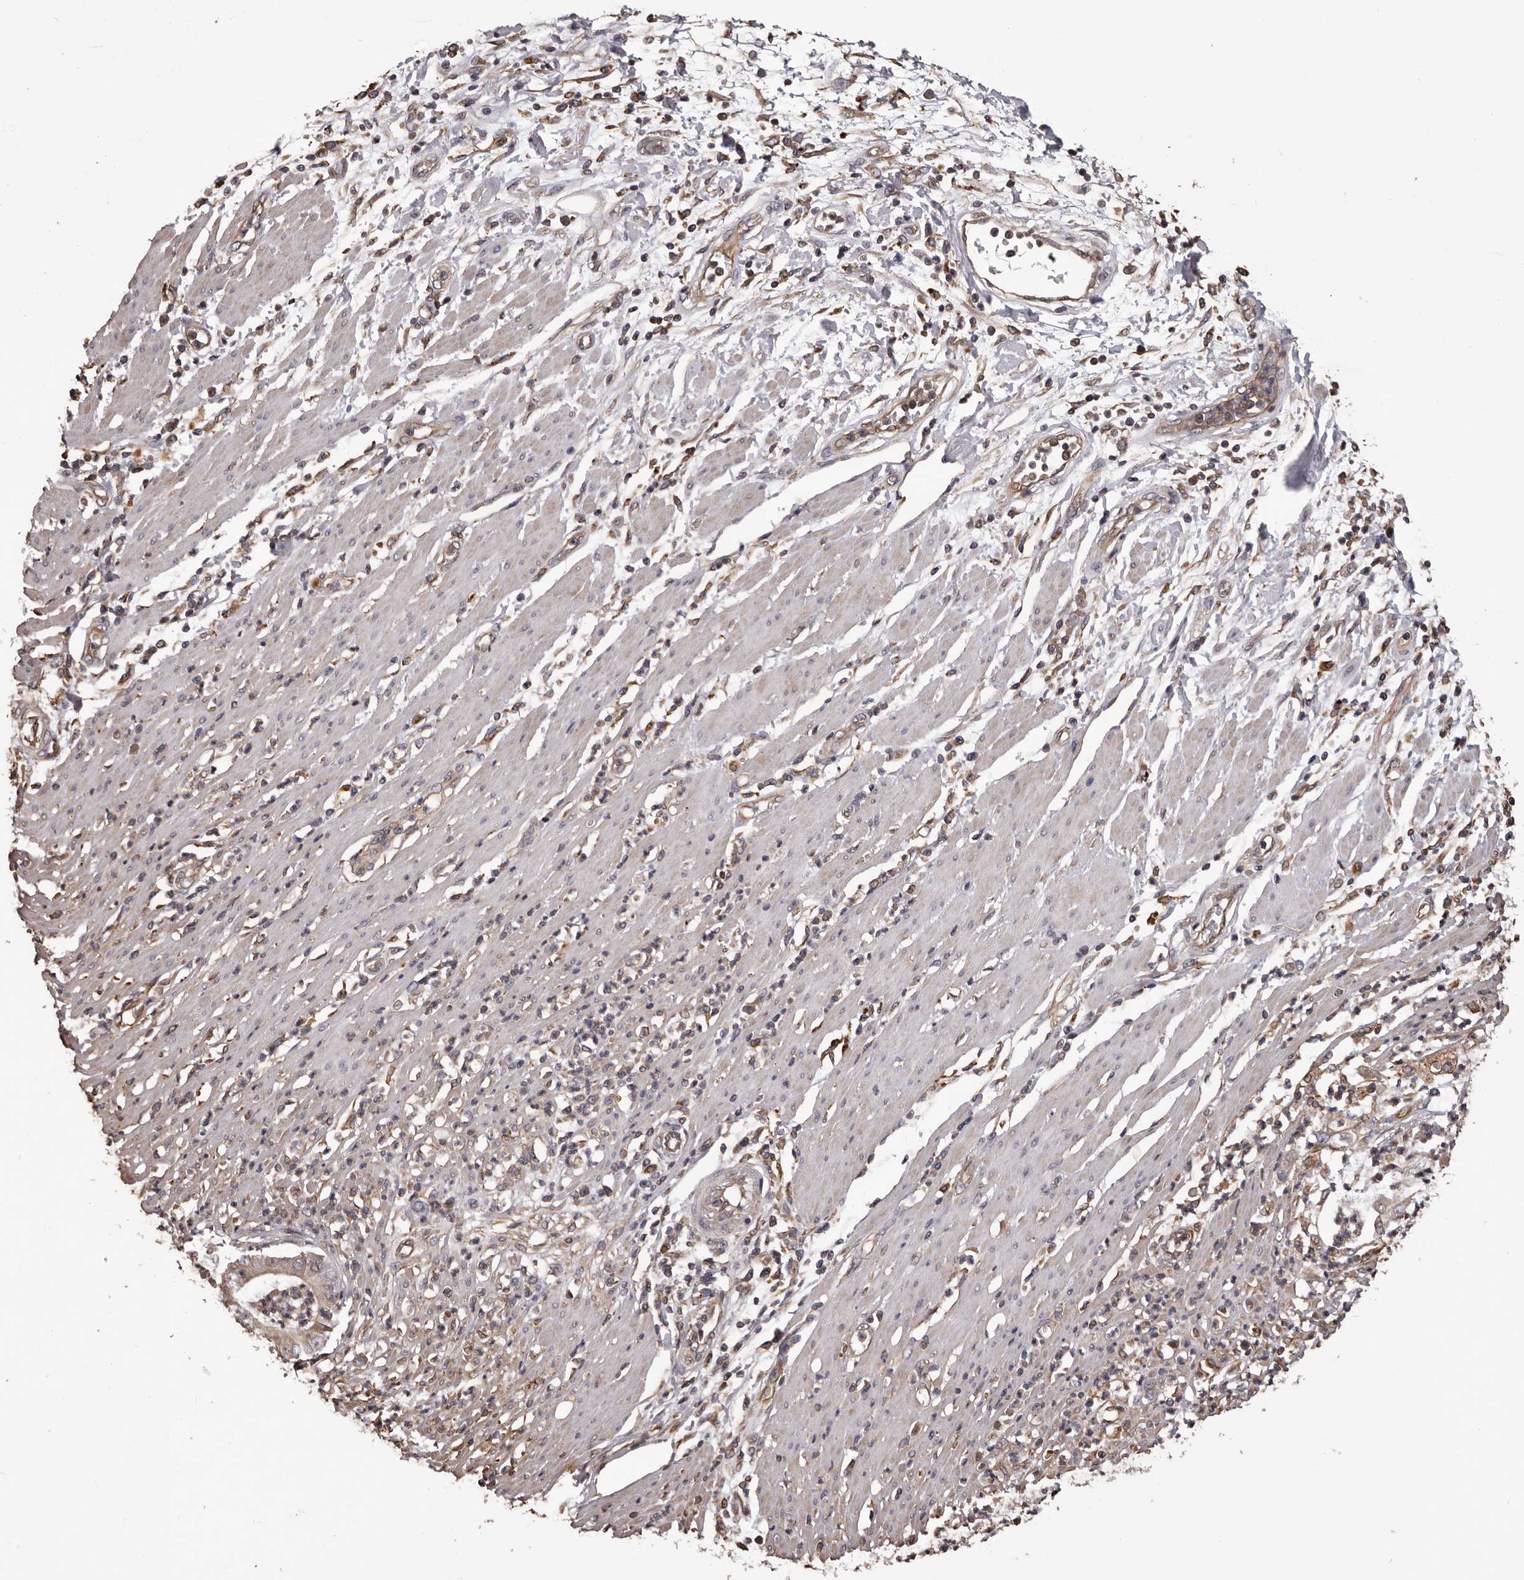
{"staining": {"intensity": "weak", "quantity": "<25%", "location": "cytoplasmic/membranous"}, "tissue": "pancreatic cancer", "cell_type": "Tumor cells", "image_type": "cancer", "snomed": [{"axis": "morphology", "description": "Adenocarcinoma, NOS"}, {"axis": "topography", "description": "Pancreas"}], "caption": "Micrograph shows no significant protein expression in tumor cells of pancreatic adenocarcinoma.", "gene": "CEP104", "patient": {"sex": "male", "age": 69}}